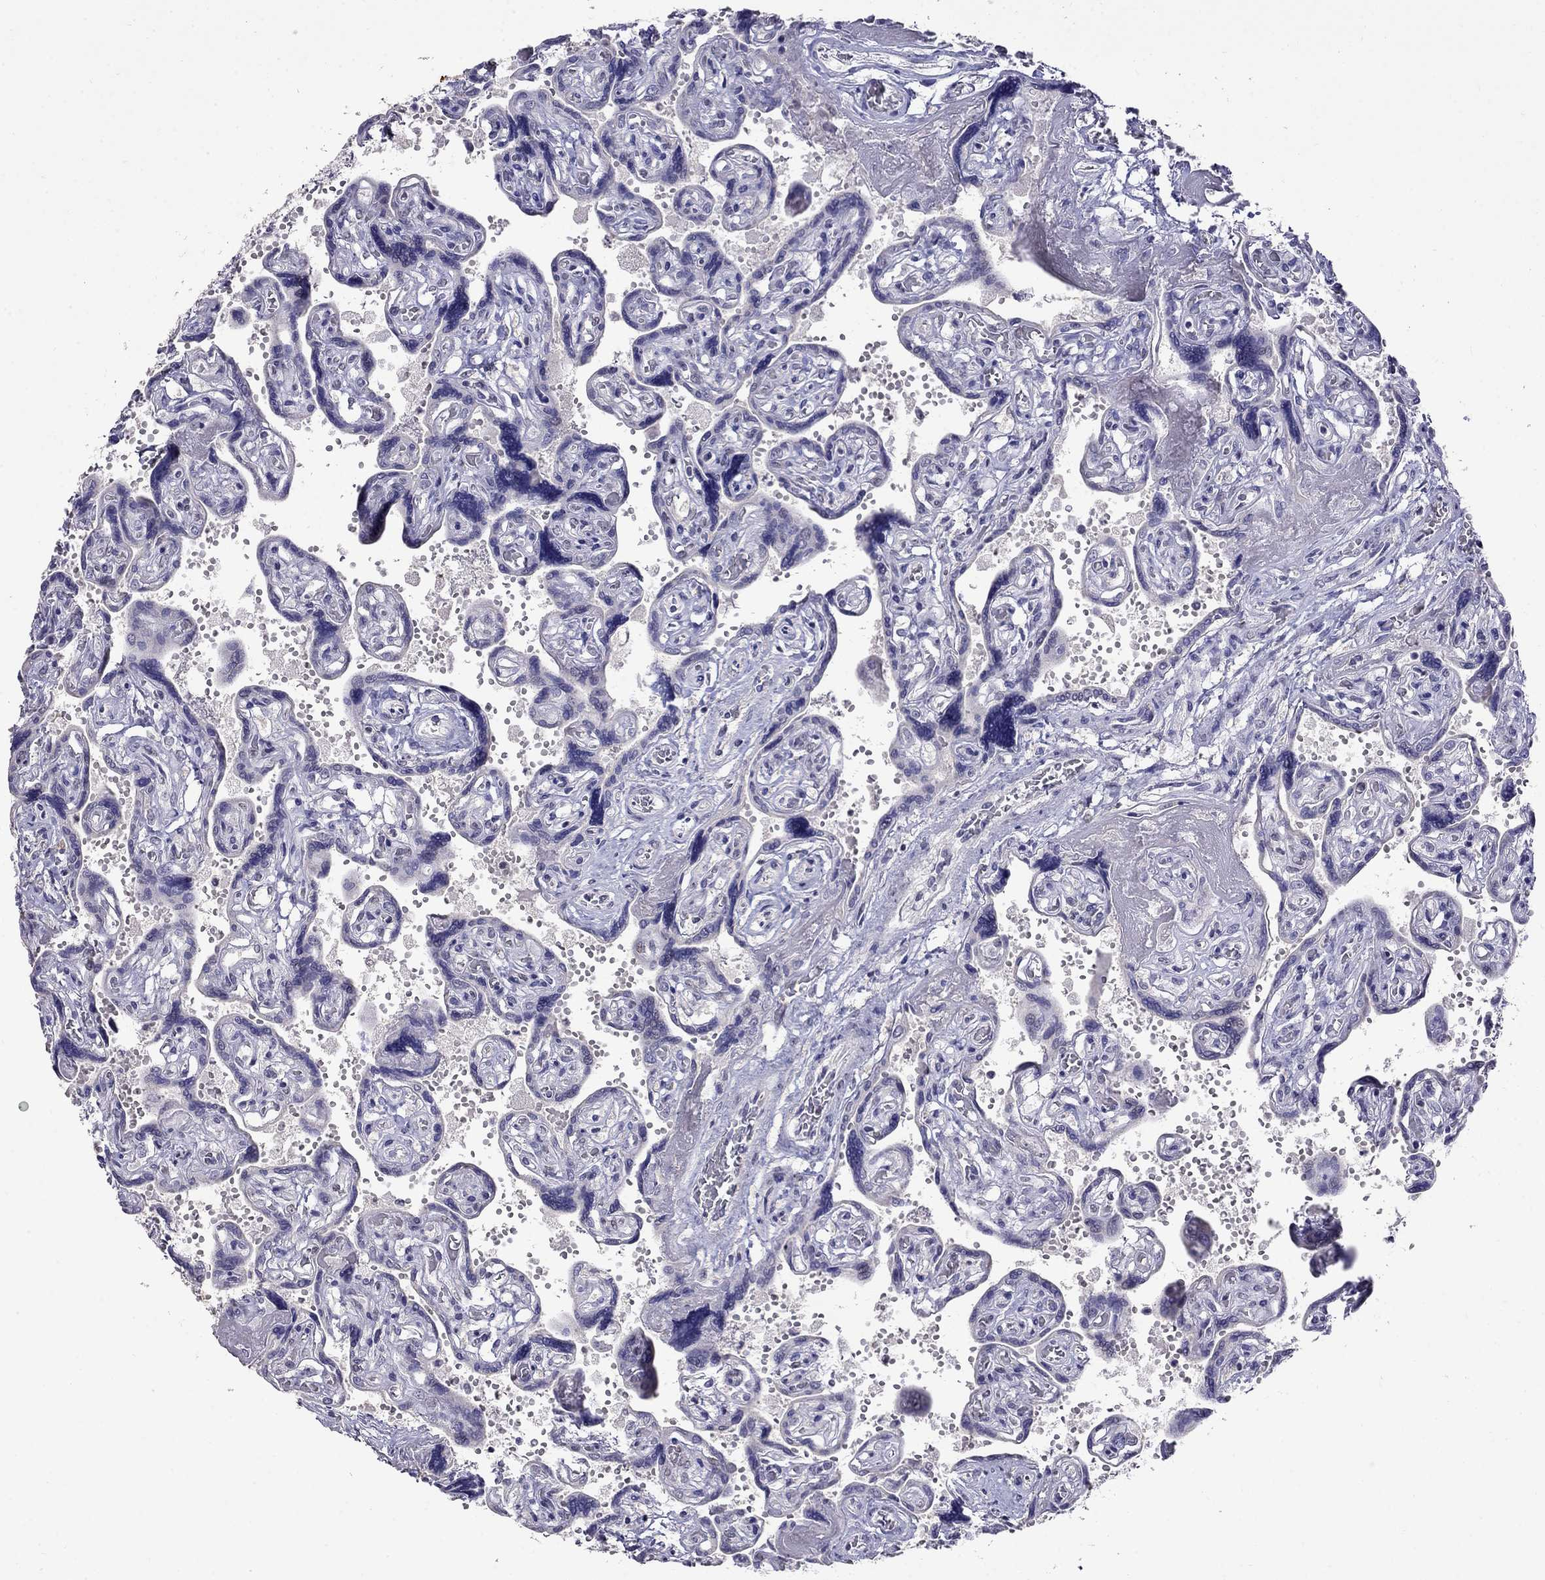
{"staining": {"intensity": "negative", "quantity": "none", "location": "none"}, "tissue": "placenta", "cell_type": "Decidual cells", "image_type": "normal", "snomed": [{"axis": "morphology", "description": "Normal tissue, NOS"}, {"axis": "topography", "description": "Placenta"}], "caption": "The photomicrograph exhibits no staining of decidual cells in benign placenta. (Stains: DAB (3,3'-diaminobenzidine) immunohistochemistry (IHC) with hematoxylin counter stain, Microscopy: brightfield microscopy at high magnification).", "gene": "CD8B", "patient": {"sex": "female", "age": 32}}